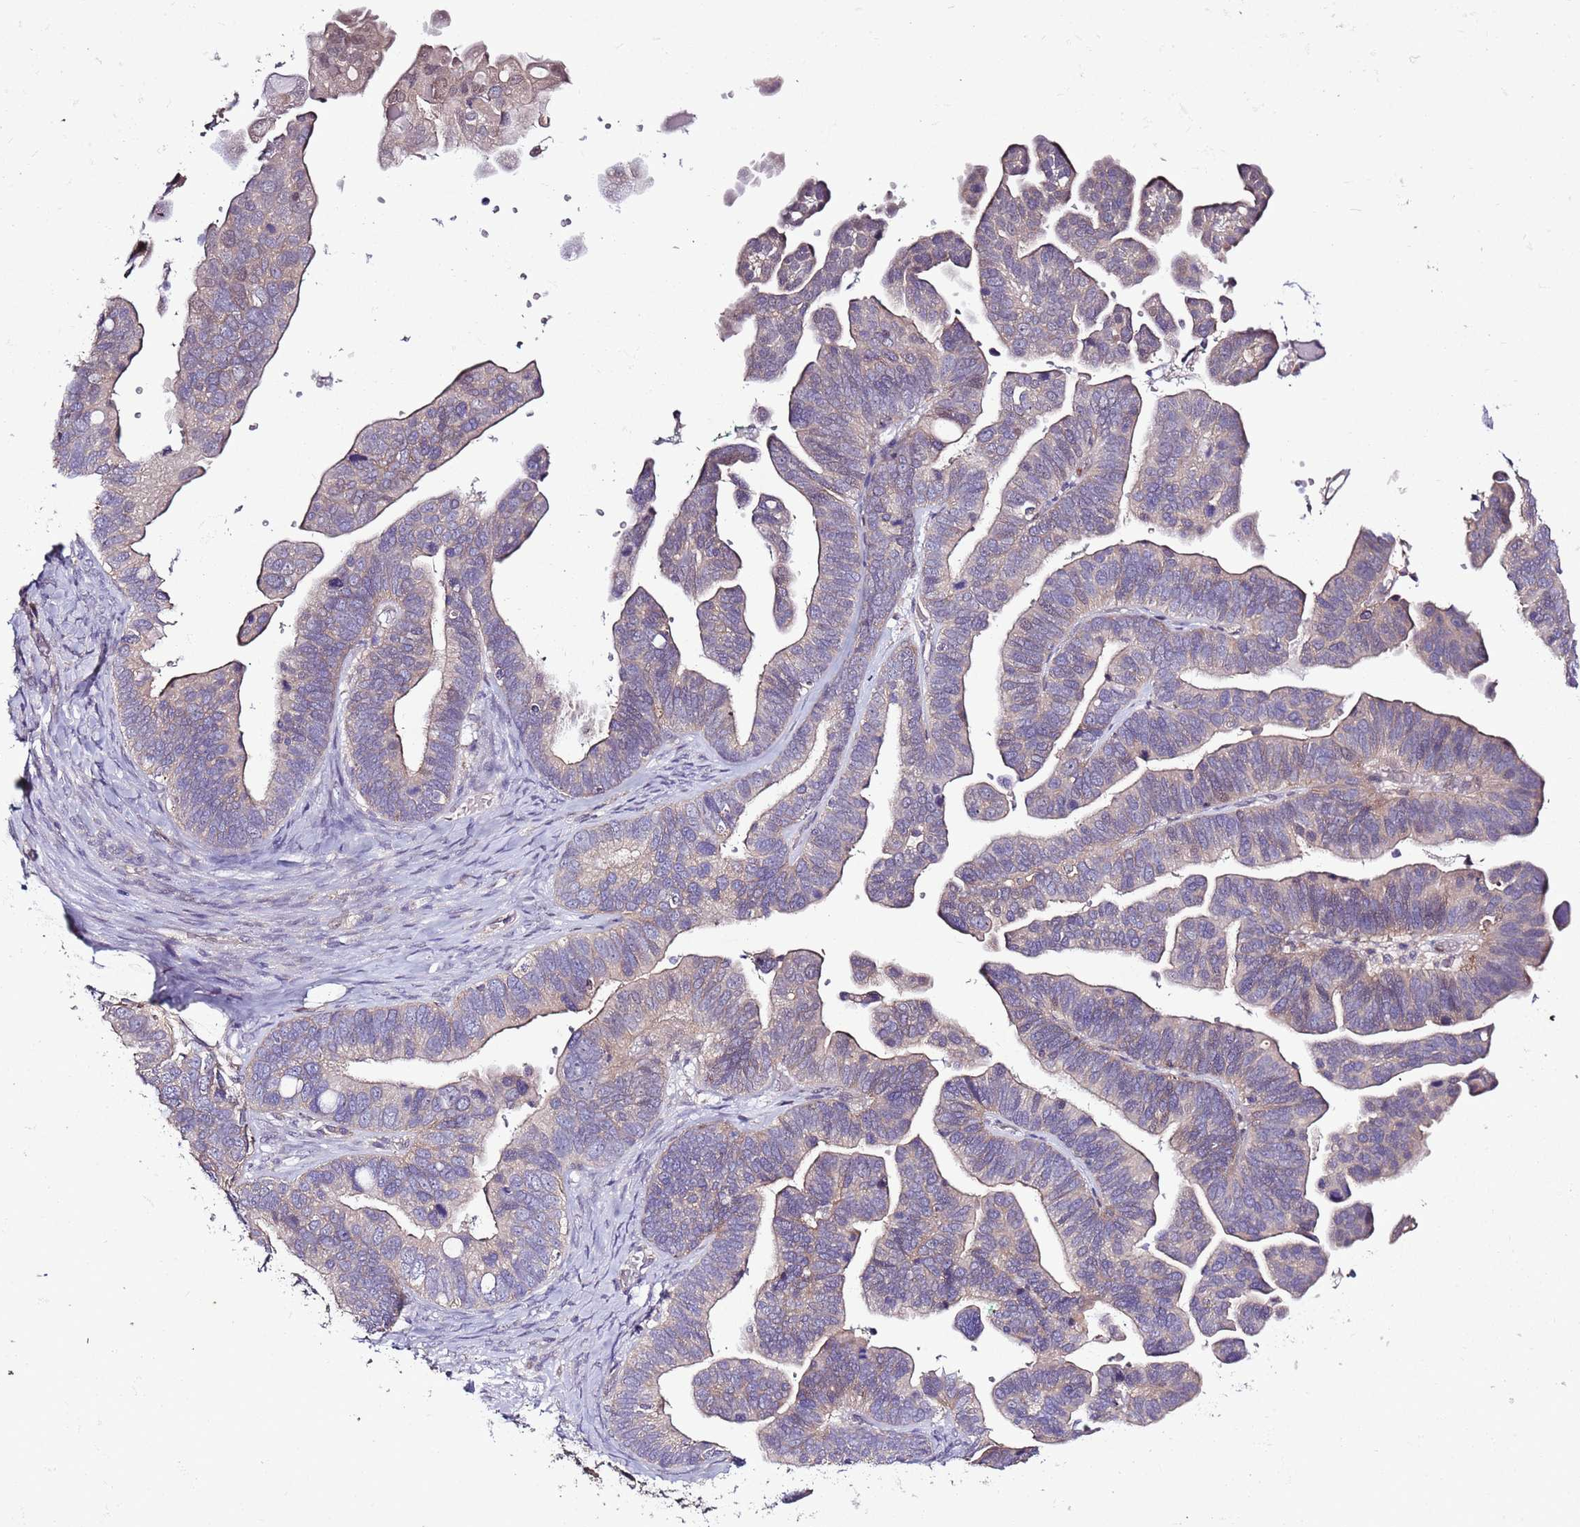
{"staining": {"intensity": "weak", "quantity": "25%-75%", "location": "cytoplasmic/membranous"}, "tissue": "ovarian cancer", "cell_type": "Tumor cells", "image_type": "cancer", "snomed": [{"axis": "morphology", "description": "Cystadenocarcinoma, serous, NOS"}, {"axis": "topography", "description": "Ovary"}], "caption": "Immunohistochemical staining of ovarian cancer (serous cystadenocarcinoma) reveals low levels of weak cytoplasmic/membranous protein staining in about 25%-75% of tumor cells. Ihc stains the protein in brown and the nuclei are stained blue.", "gene": "CAPN9", "patient": {"sex": "female", "age": 56}}